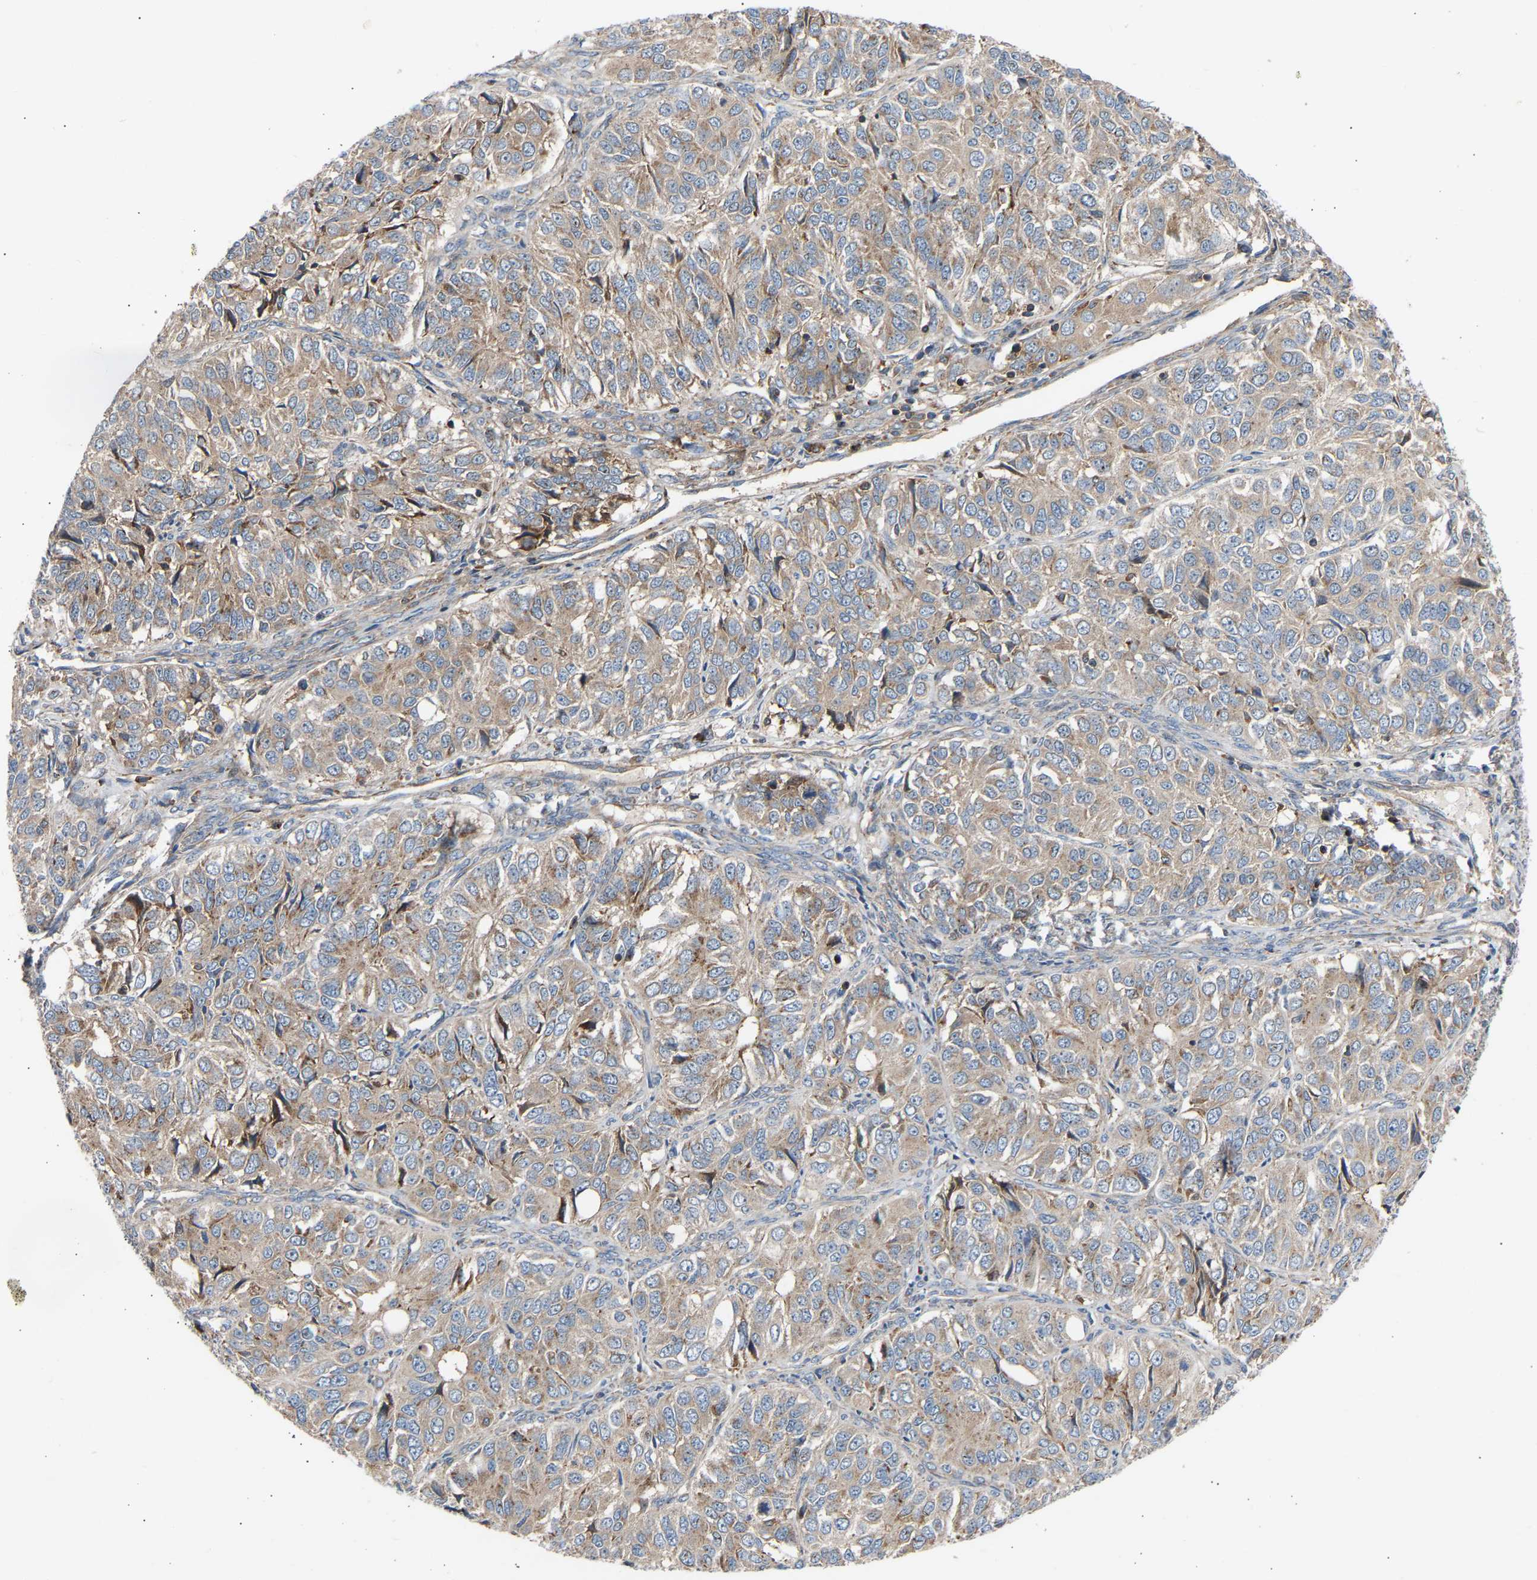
{"staining": {"intensity": "weak", "quantity": ">75%", "location": "cytoplasmic/membranous"}, "tissue": "ovarian cancer", "cell_type": "Tumor cells", "image_type": "cancer", "snomed": [{"axis": "morphology", "description": "Carcinoma, endometroid"}, {"axis": "topography", "description": "Ovary"}], "caption": "Immunohistochemistry (IHC) (DAB) staining of ovarian cancer exhibits weak cytoplasmic/membranous protein positivity in approximately >75% of tumor cells.", "gene": "GCN1", "patient": {"sex": "female", "age": 51}}